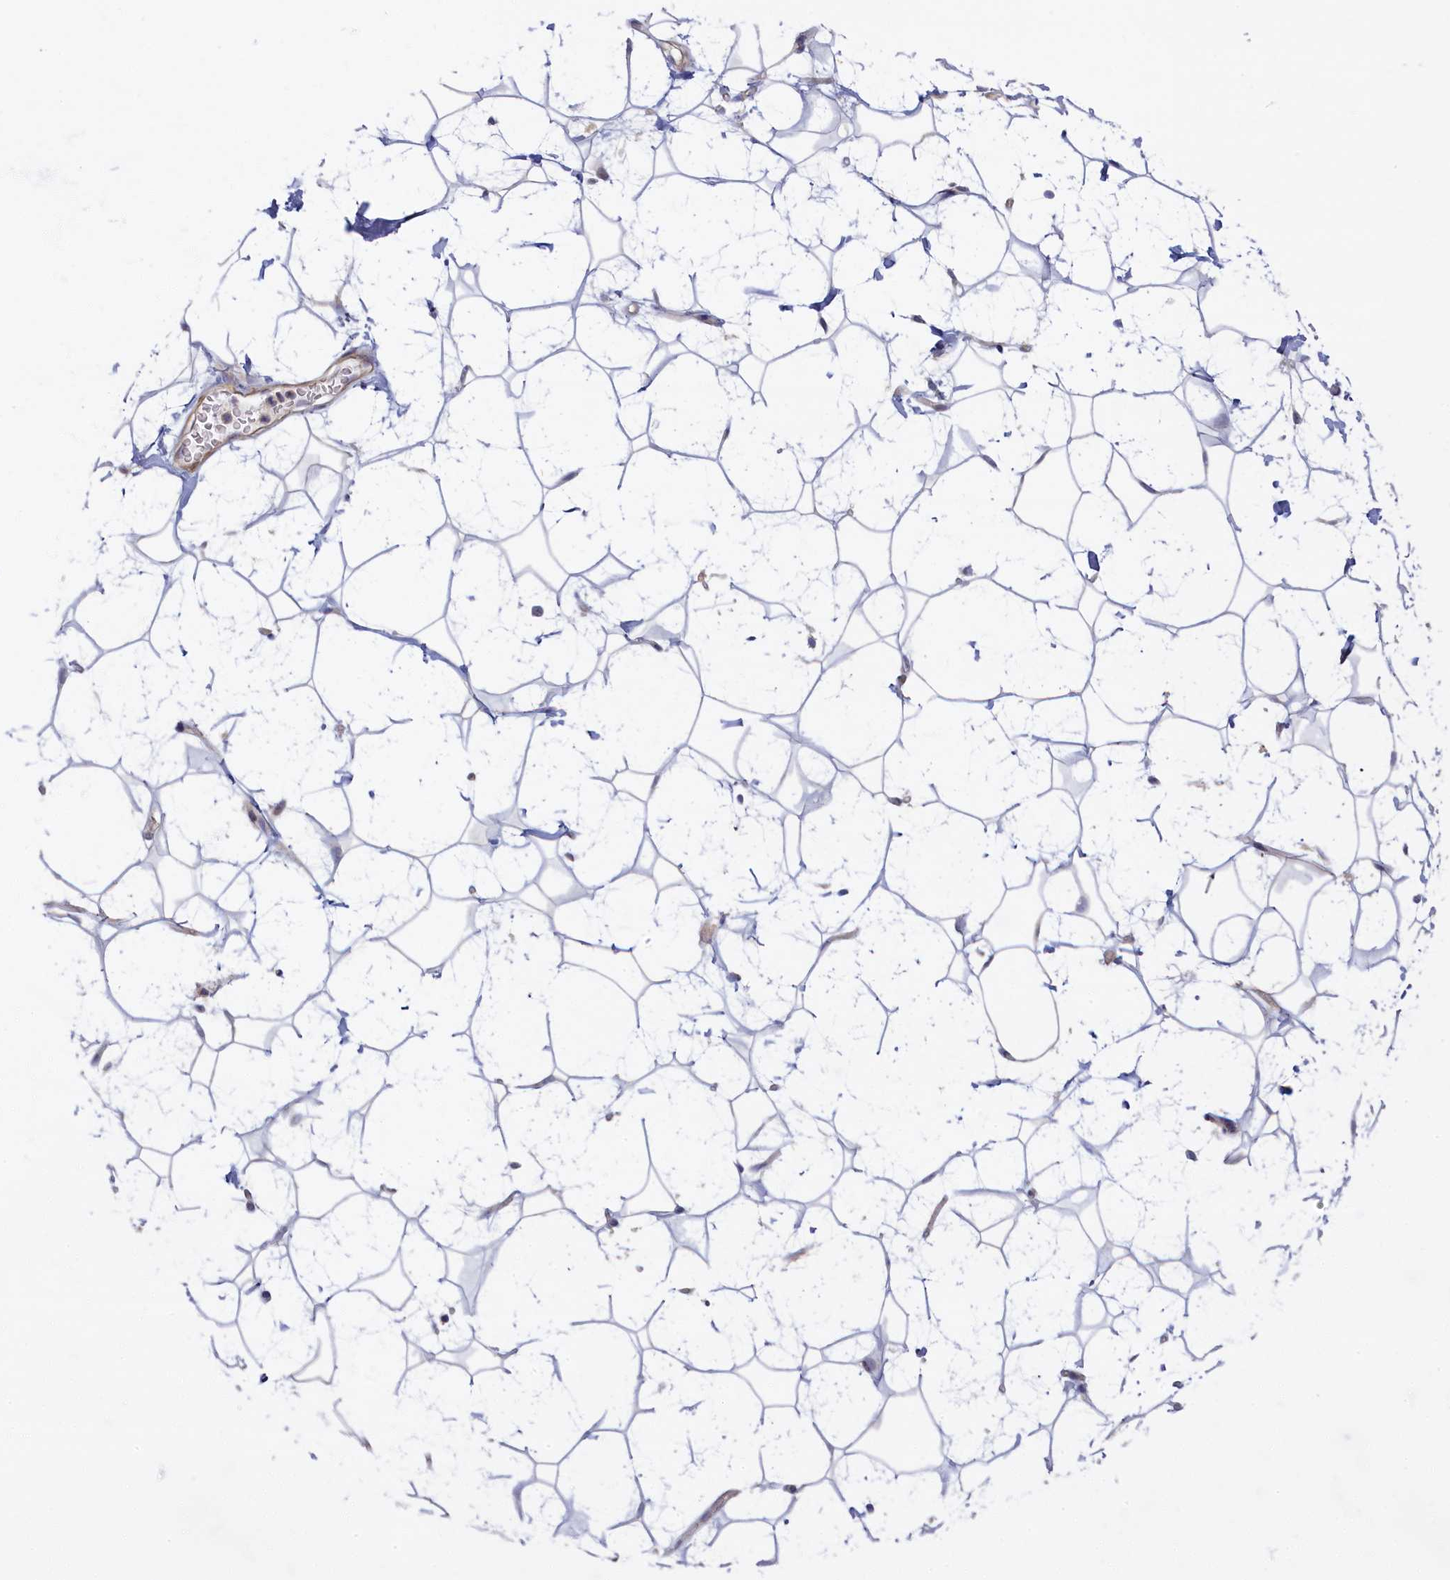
{"staining": {"intensity": "negative", "quantity": "none", "location": "none"}, "tissue": "adipose tissue", "cell_type": "Adipocytes", "image_type": "normal", "snomed": [{"axis": "morphology", "description": "Normal tissue, NOS"}, {"axis": "topography", "description": "Breast"}], "caption": "Immunohistochemistry (IHC) of normal human adipose tissue reveals no staining in adipocytes.", "gene": "TRPM4", "patient": {"sex": "female", "age": 26}}